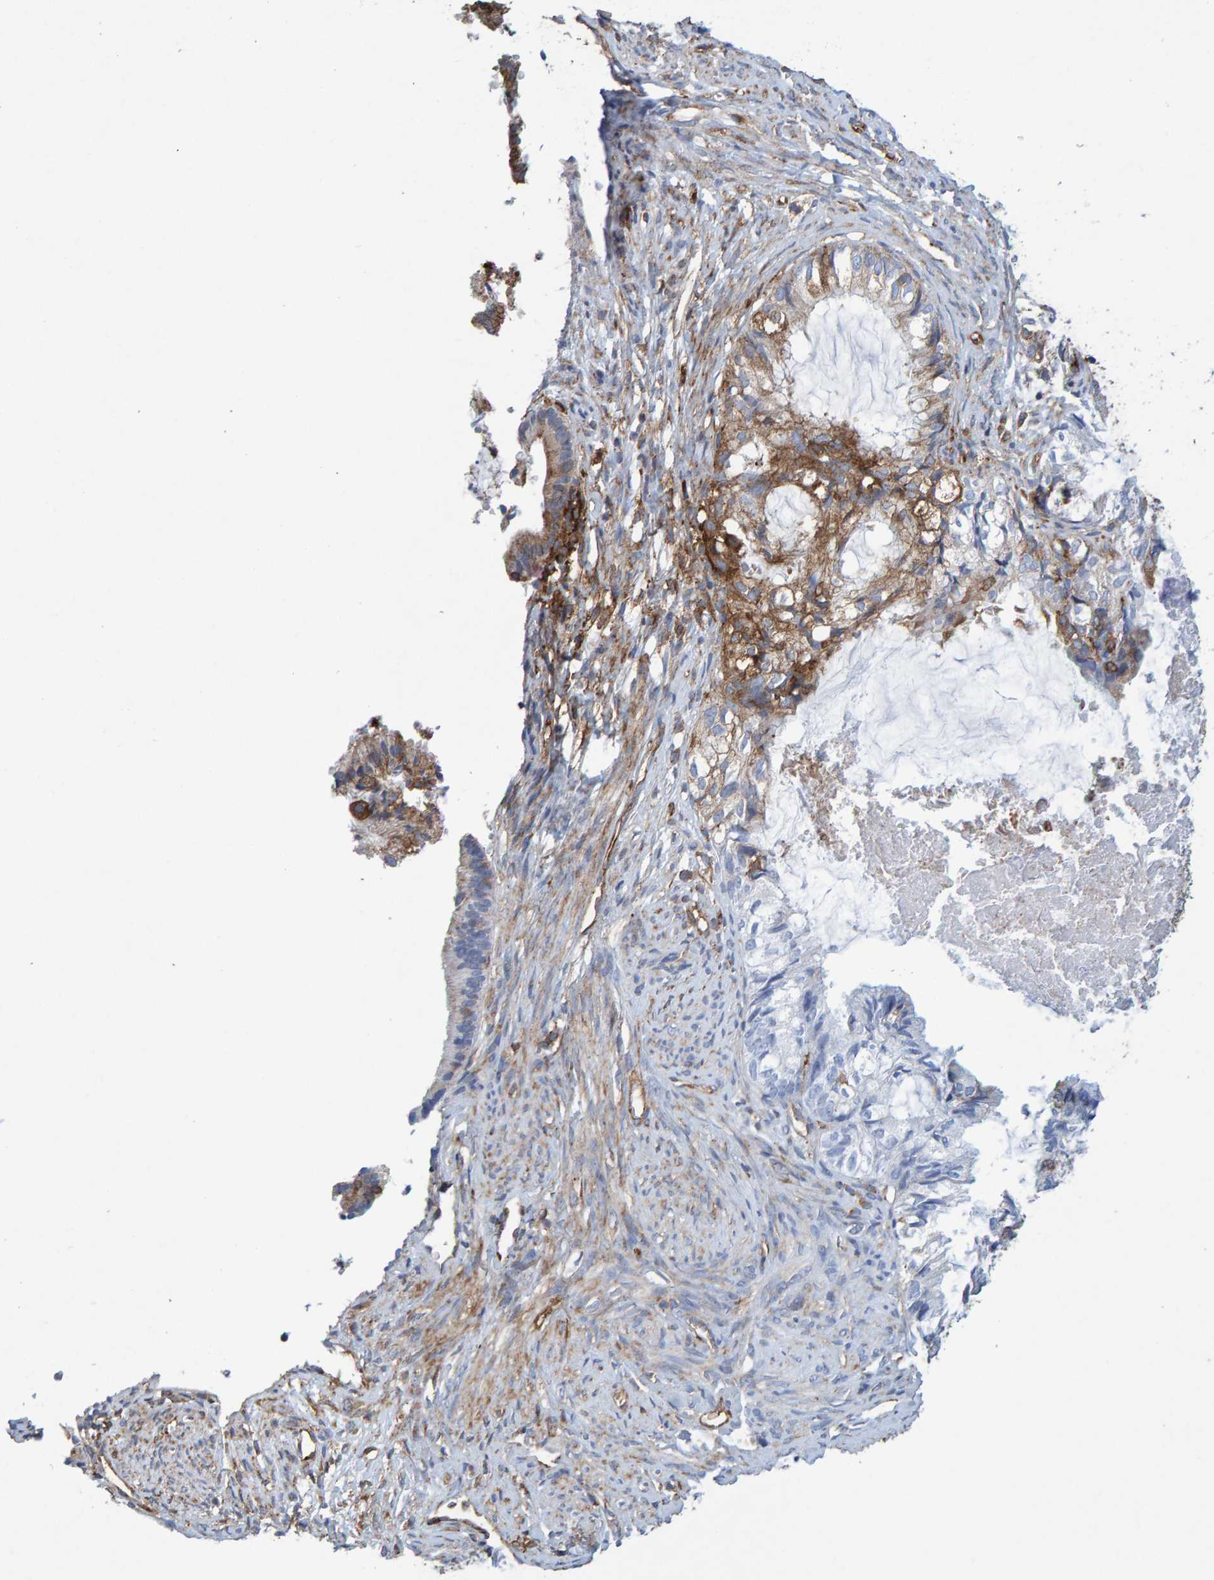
{"staining": {"intensity": "moderate", "quantity": "<25%", "location": "cytoplasmic/membranous"}, "tissue": "cervical cancer", "cell_type": "Tumor cells", "image_type": "cancer", "snomed": [{"axis": "morphology", "description": "Normal tissue, NOS"}, {"axis": "morphology", "description": "Adenocarcinoma, NOS"}, {"axis": "topography", "description": "Cervix"}, {"axis": "topography", "description": "Endometrium"}], "caption": "Adenocarcinoma (cervical) stained with a brown dye exhibits moderate cytoplasmic/membranous positive expression in approximately <25% of tumor cells.", "gene": "MVP", "patient": {"sex": "female", "age": 86}}